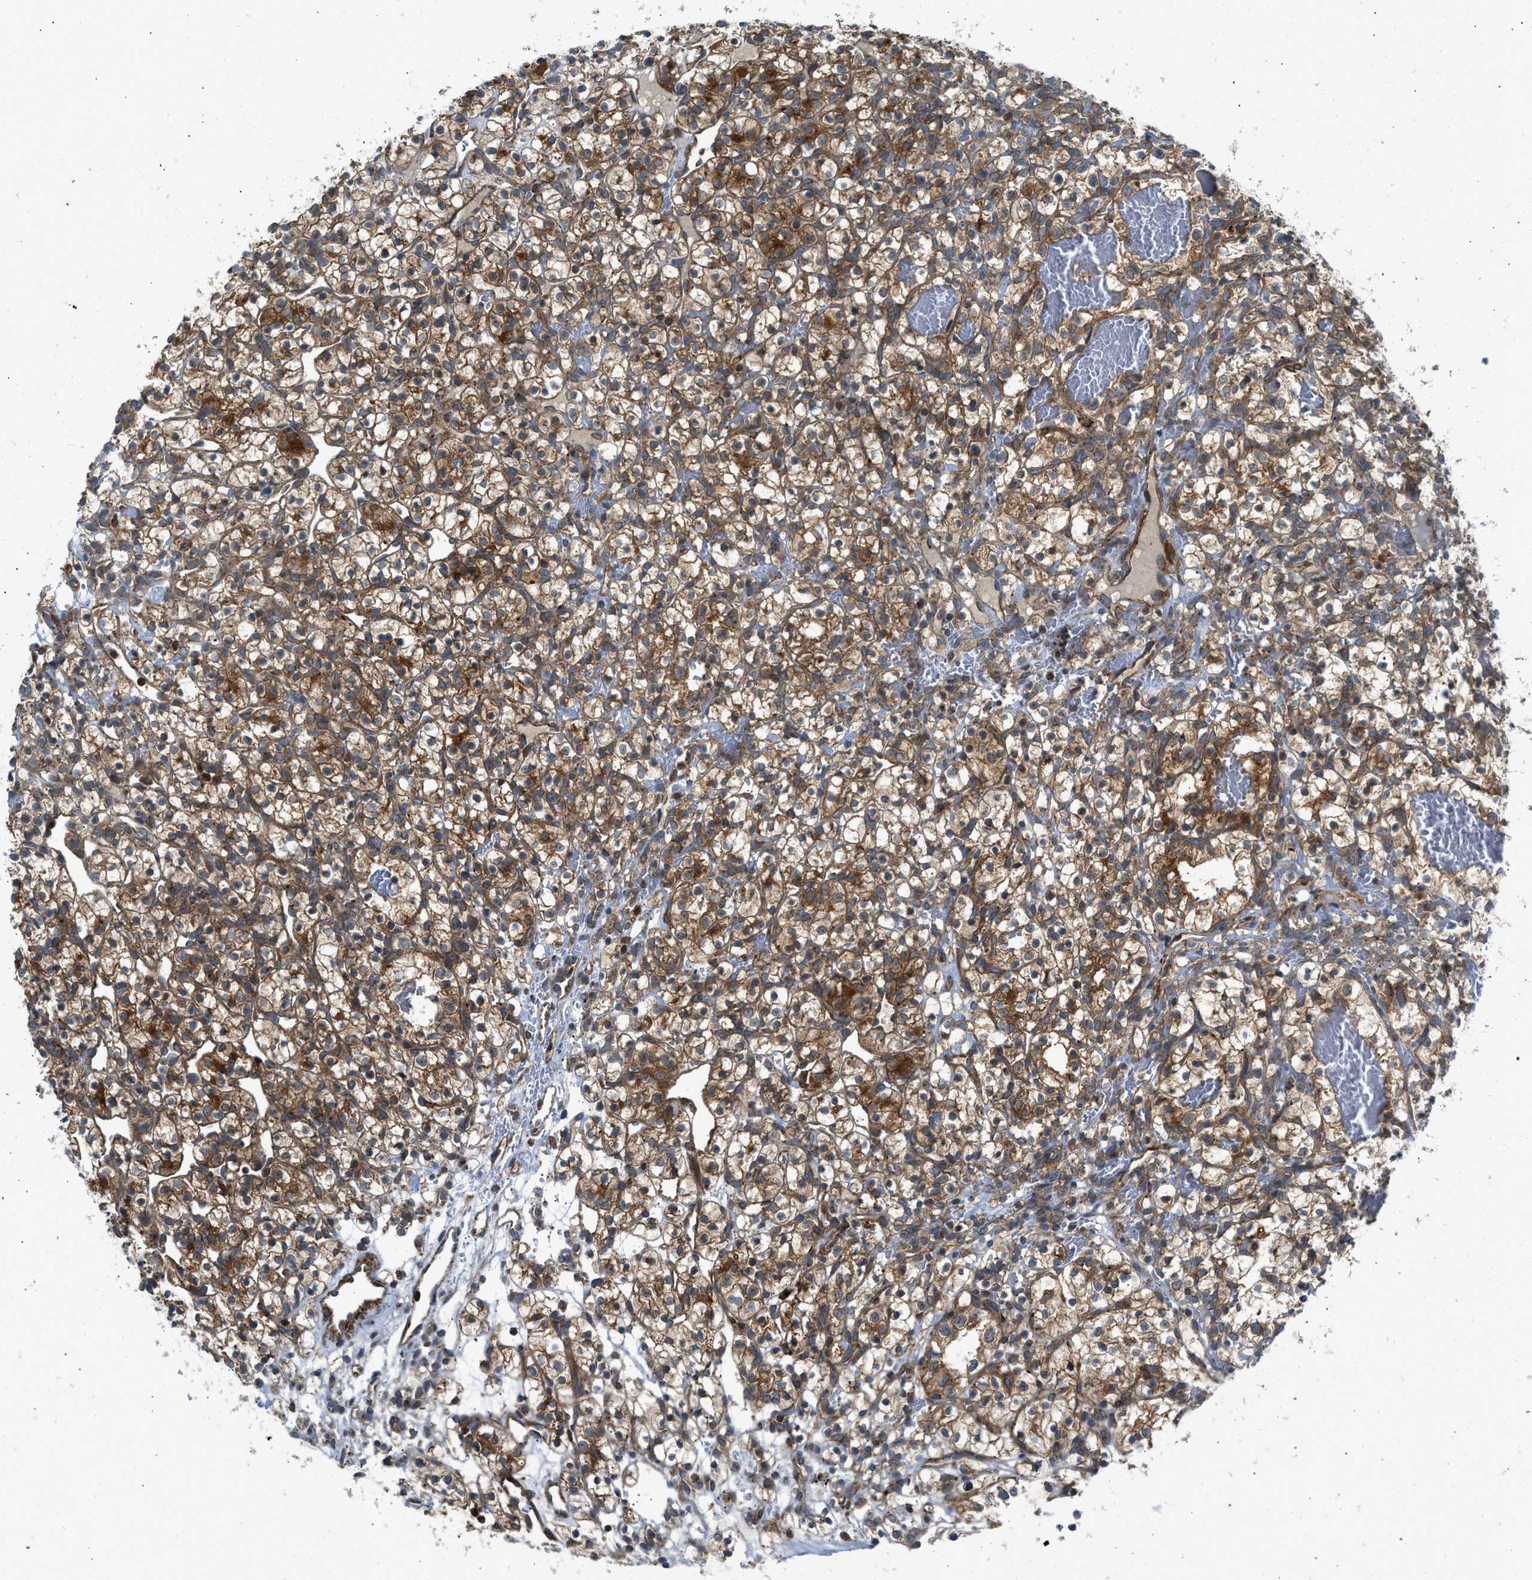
{"staining": {"intensity": "strong", "quantity": ">75%", "location": "cytoplasmic/membranous"}, "tissue": "renal cancer", "cell_type": "Tumor cells", "image_type": "cancer", "snomed": [{"axis": "morphology", "description": "Adenocarcinoma, NOS"}, {"axis": "topography", "description": "Kidney"}], "caption": "Immunohistochemical staining of human renal adenocarcinoma reveals strong cytoplasmic/membranous protein expression in about >75% of tumor cells. (IHC, brightfield microscopy, high magnification).", "gene": "SESN2", "patient": {"sex": "female", "age": 57}}